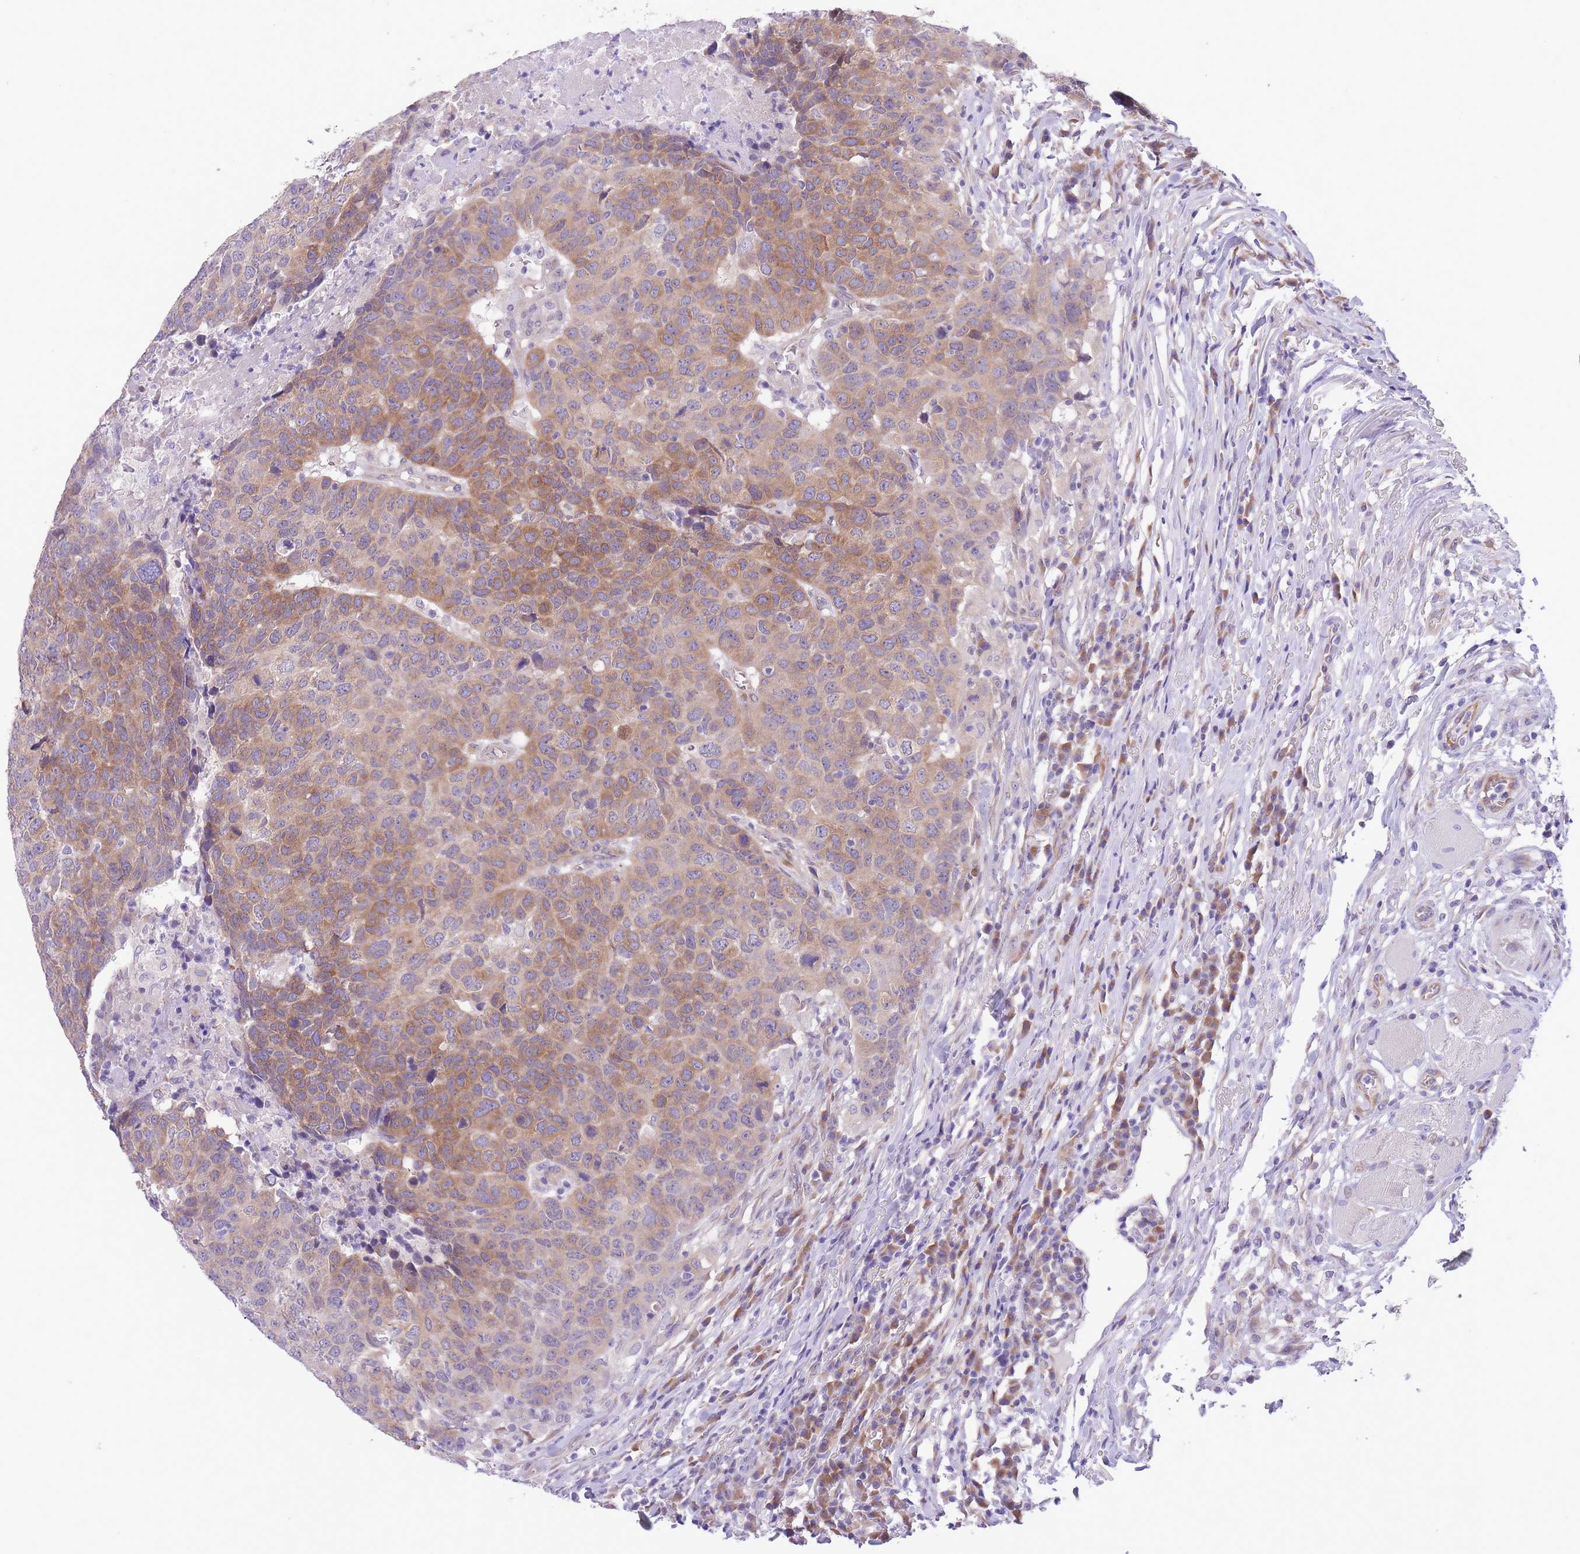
{"staining": {"intensity": "moderate", "quantity": ">75%", "location": "cytoplasmic/membranous"}, "tissue": "head and neck cancer", "cell_type": "Tumor cells", "image_type": "cancer", "snomed": [{"axis": "morphology", "description": "Normal tissue, NOS"}, {"axis": "morphology", "description": "Squamous cell carcinoma, NOS"}, {"axis": "topography", "description": "Skeletal muscle"}, {"axis": "topography", "description": "Vascular tissue"}, {"axis": "topography", "description": "Peripheral nerve tissue"}, {"axis": "topography", "description": "Head-Neck"}], "caption": "The photomicrograph exhibits staining of head and neck cancer, revealing moderate cytoplasmic/membranous protein positivity (brown color) within tumor cells. Using DAB (3,3'-diaminobenzidine) (brown) and hematoxylin (blue) stains, captured at high magnification using brightfield microscopy.", "gene": "WWOX", "patient": {"sex": "male", "age": 66}}